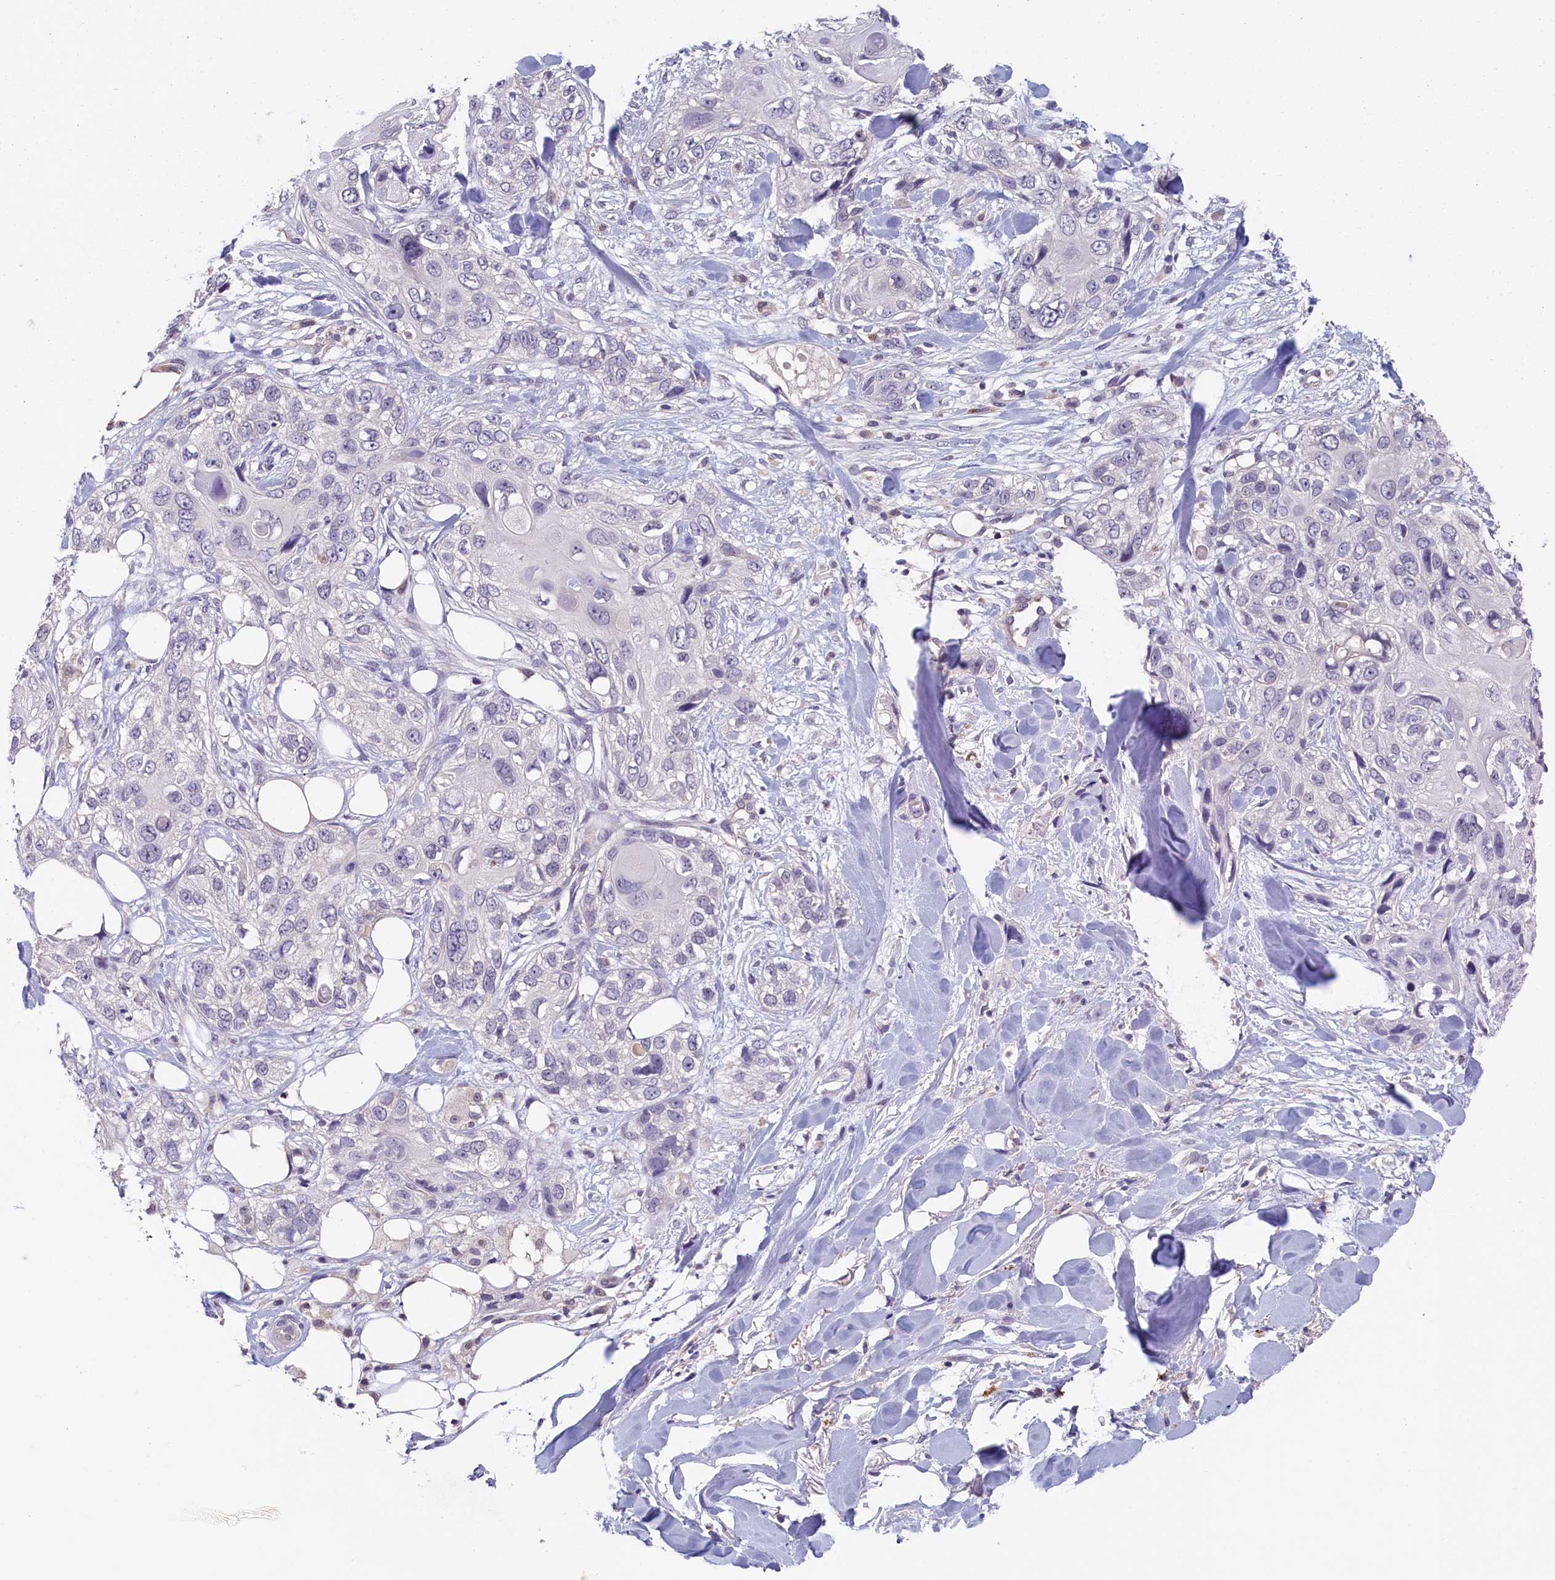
{"staining": {"intensity": "negative", "quantity": "none", "location": "none"}, "tissue": "skin cancer", "cell_type": "Tumor cells", "image_type": "cancer", "snomed": [{"axis": "morphology", "description": "Normal tissue, NOS"}, {"axis": "morphology", "description": "Squamous cell carcinoma, NOS"}, {"axis": "topography", "description": "Skin"}], "caption": "This micrograph is of squamous cell carcinoma (skin) stained with immunohistochemistry (IHC) to label a protein in brown with the nuclei are counter-stained blue. There is no positivity in tumor cells.", "gene": "NUBP2", "patient": {"sex": "male", "age": 72}}